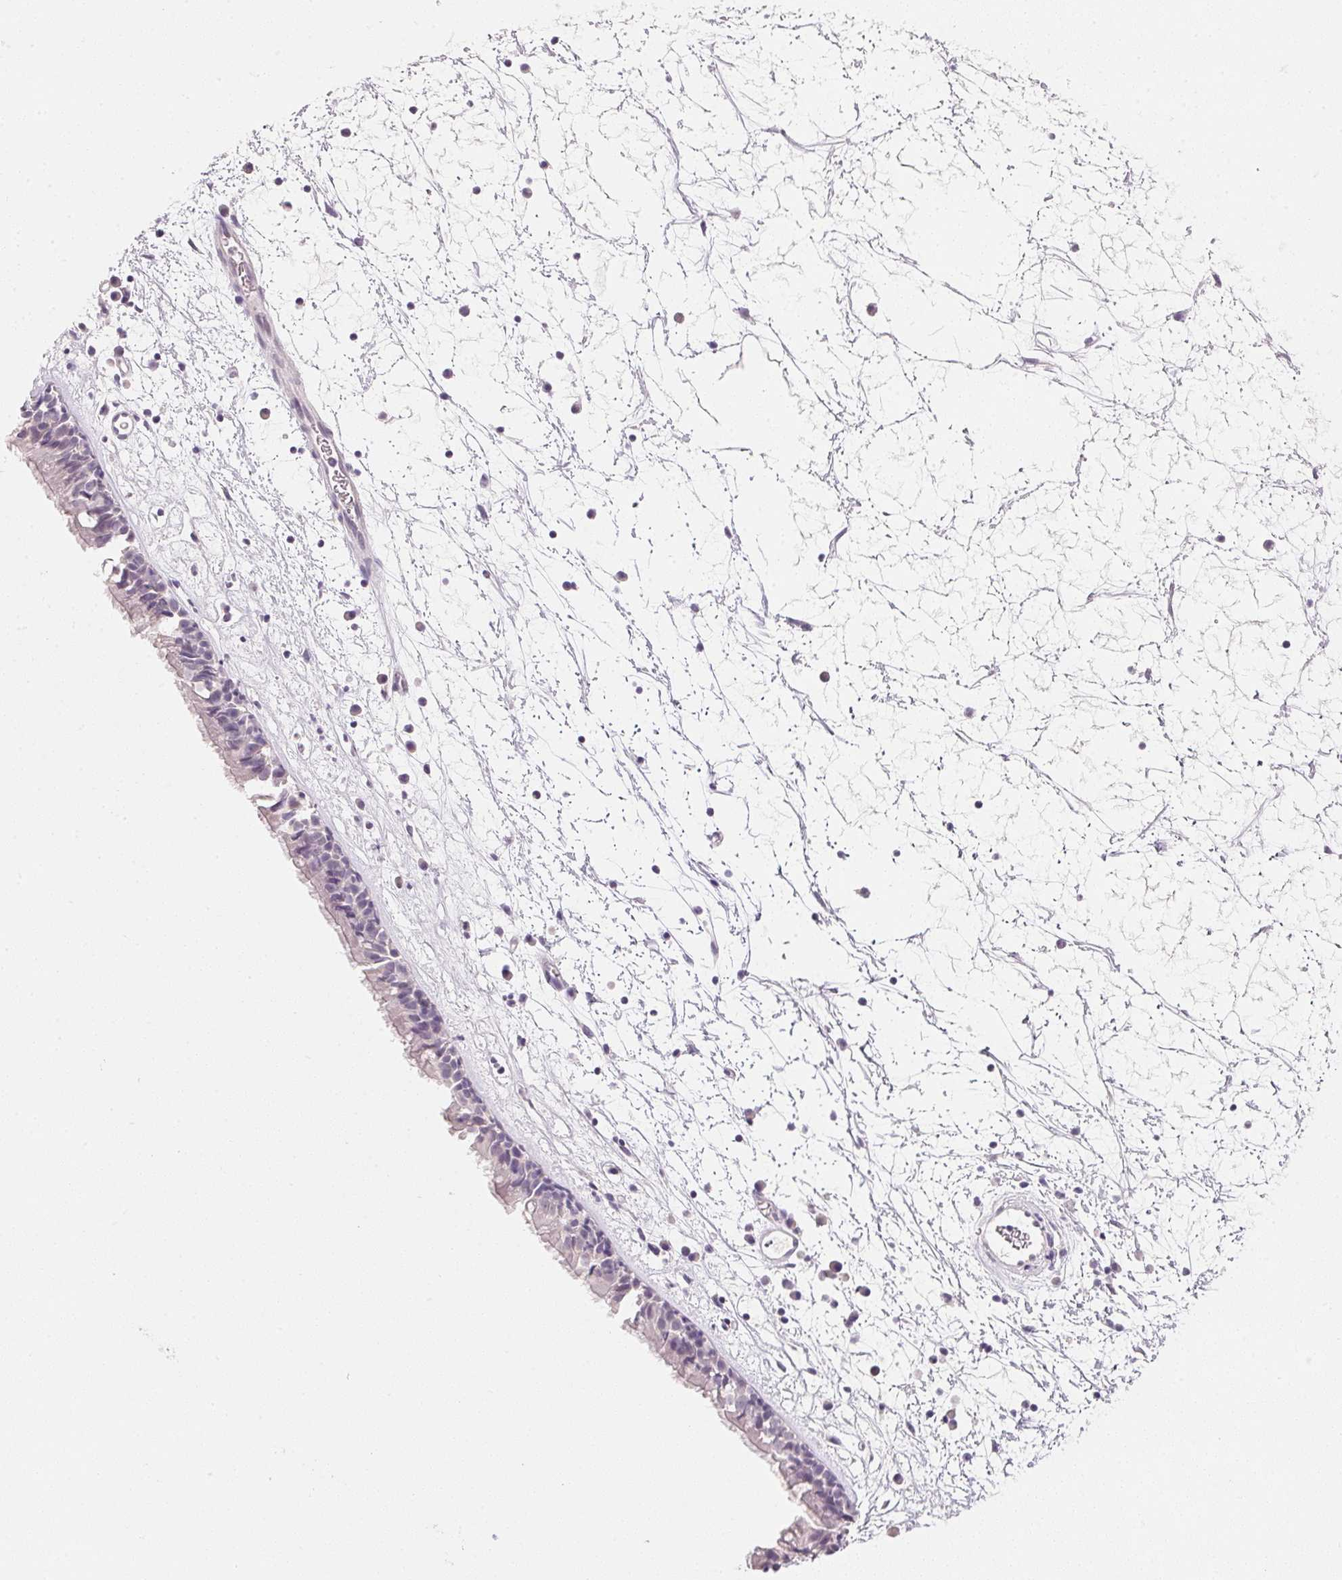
{"staining": {"intensity": "negative", "quantity": "none", "location": "none"}, "tissue": "nasopharynx", "cell_type": "Respiratory epithelial cells", "image_type": "normal", "snomed": [{"axis": "morphology", "description": "Normal tissue, NOS"}, {"axis": "topography", "description": "Nasopharynx"}], "caption": "Immunohistochemistry (IHC) photomicrograph of normal nasopharynx: nasopharynx stained with DAB (3,3'-diaminobenzidine) shows no significant protein staining in respiratory epithelial cells.", "gene": "IGFBP1", "patient": {"sex": "male", "age": 24}}